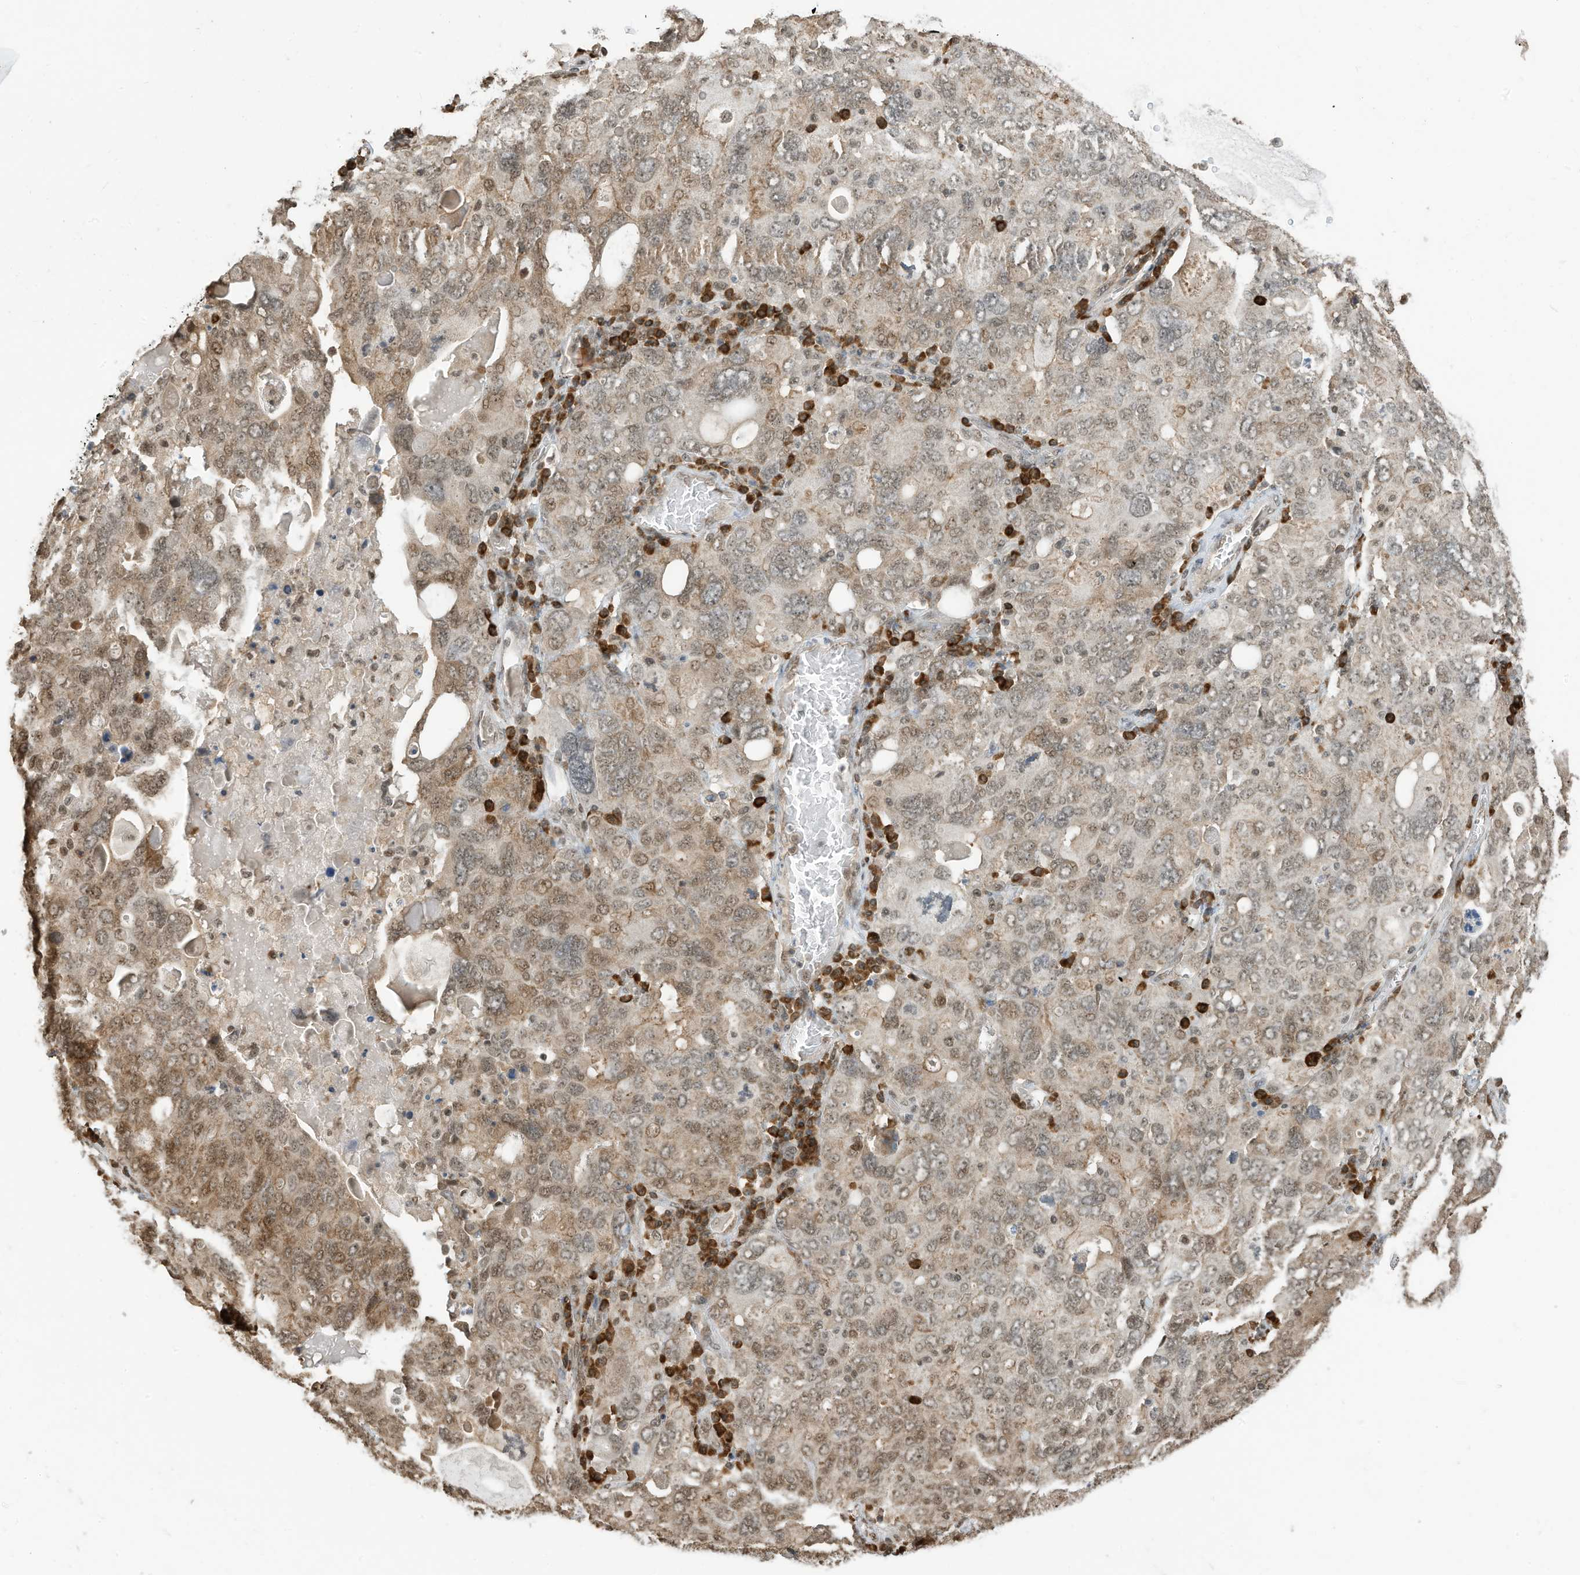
{"staining": {"intensity": "moderate", "quantity": ">75%", "location": "cytoplasmic/membranous,nuclear"}, "tissue": "ovarian cancer", "cell_type": "Tumor cells", "image_type": "cancer", "snomed": [{"axis": "morphology", "description": "Carcinoma, endometroid"}, {"axis": "topography", "description": "Ovary"}], "caption": "Immunohistochemistry (DAB (3,3'-diaminobenzidine)) staining of human ovarian endometroid carcinoma displays moderate cytoplasmic/membranous and nuclear protein positivity in approximately >75% of tumor cells.", "gene": "ZNF195", "patient": {"sex": "female", "age": 62}}